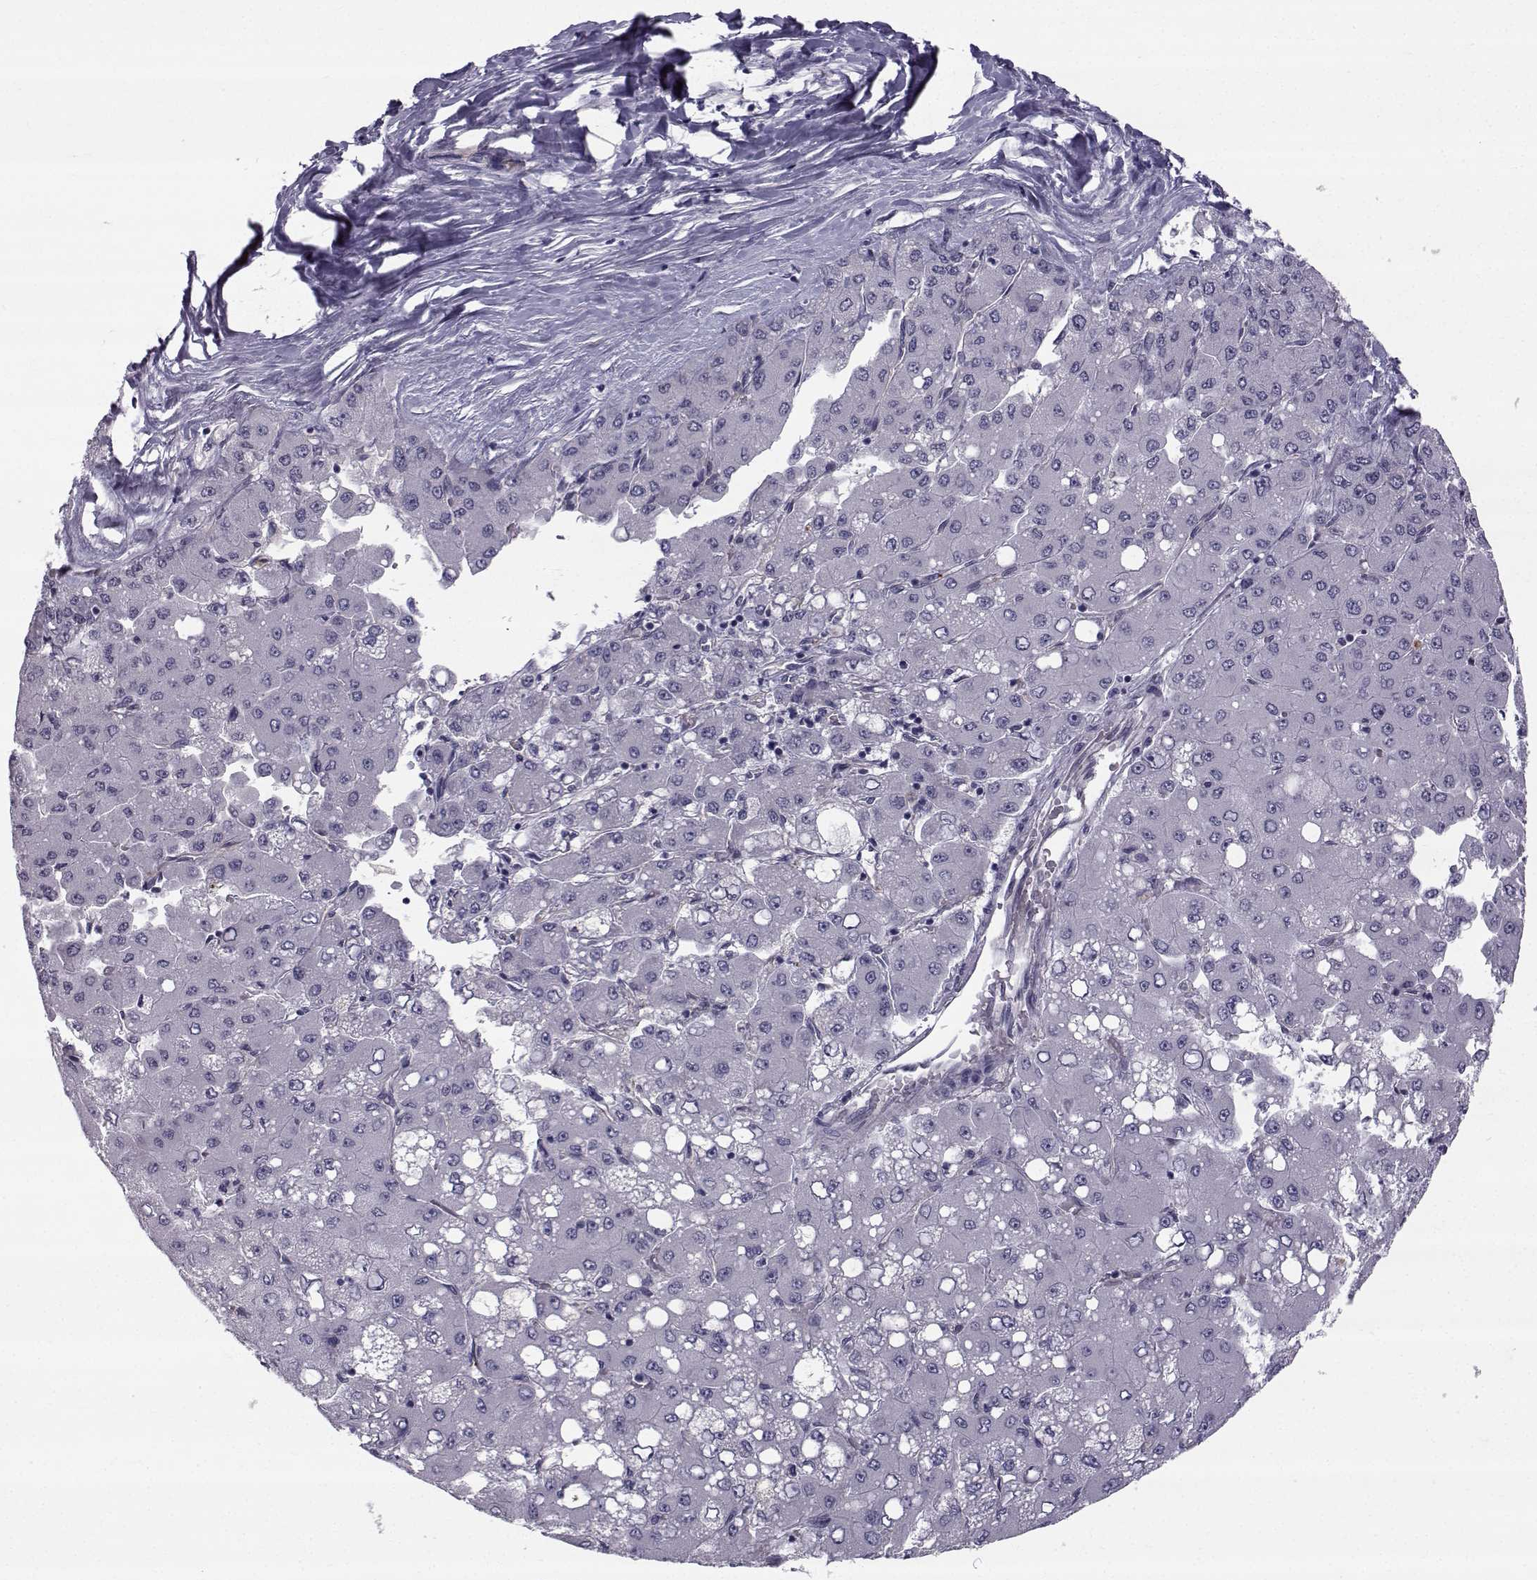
{"staining": {"intensity": "negative", "quantity": "none", "location": "none"}, "tissue": "liver cancer", "cell_type": "Tumor cells", "image_type": "cancer", "snomed": [{"axis": "morphology", "description": "Carcinoma, Hepatocellular, NOS"}, {"axis": "topography", "description": "Liver"}], "caption": "The image shows no significant positivity in tumor cells of liver cancer.", "gene": "QPCT", "patient": {"sex": "male", "age": 40}}